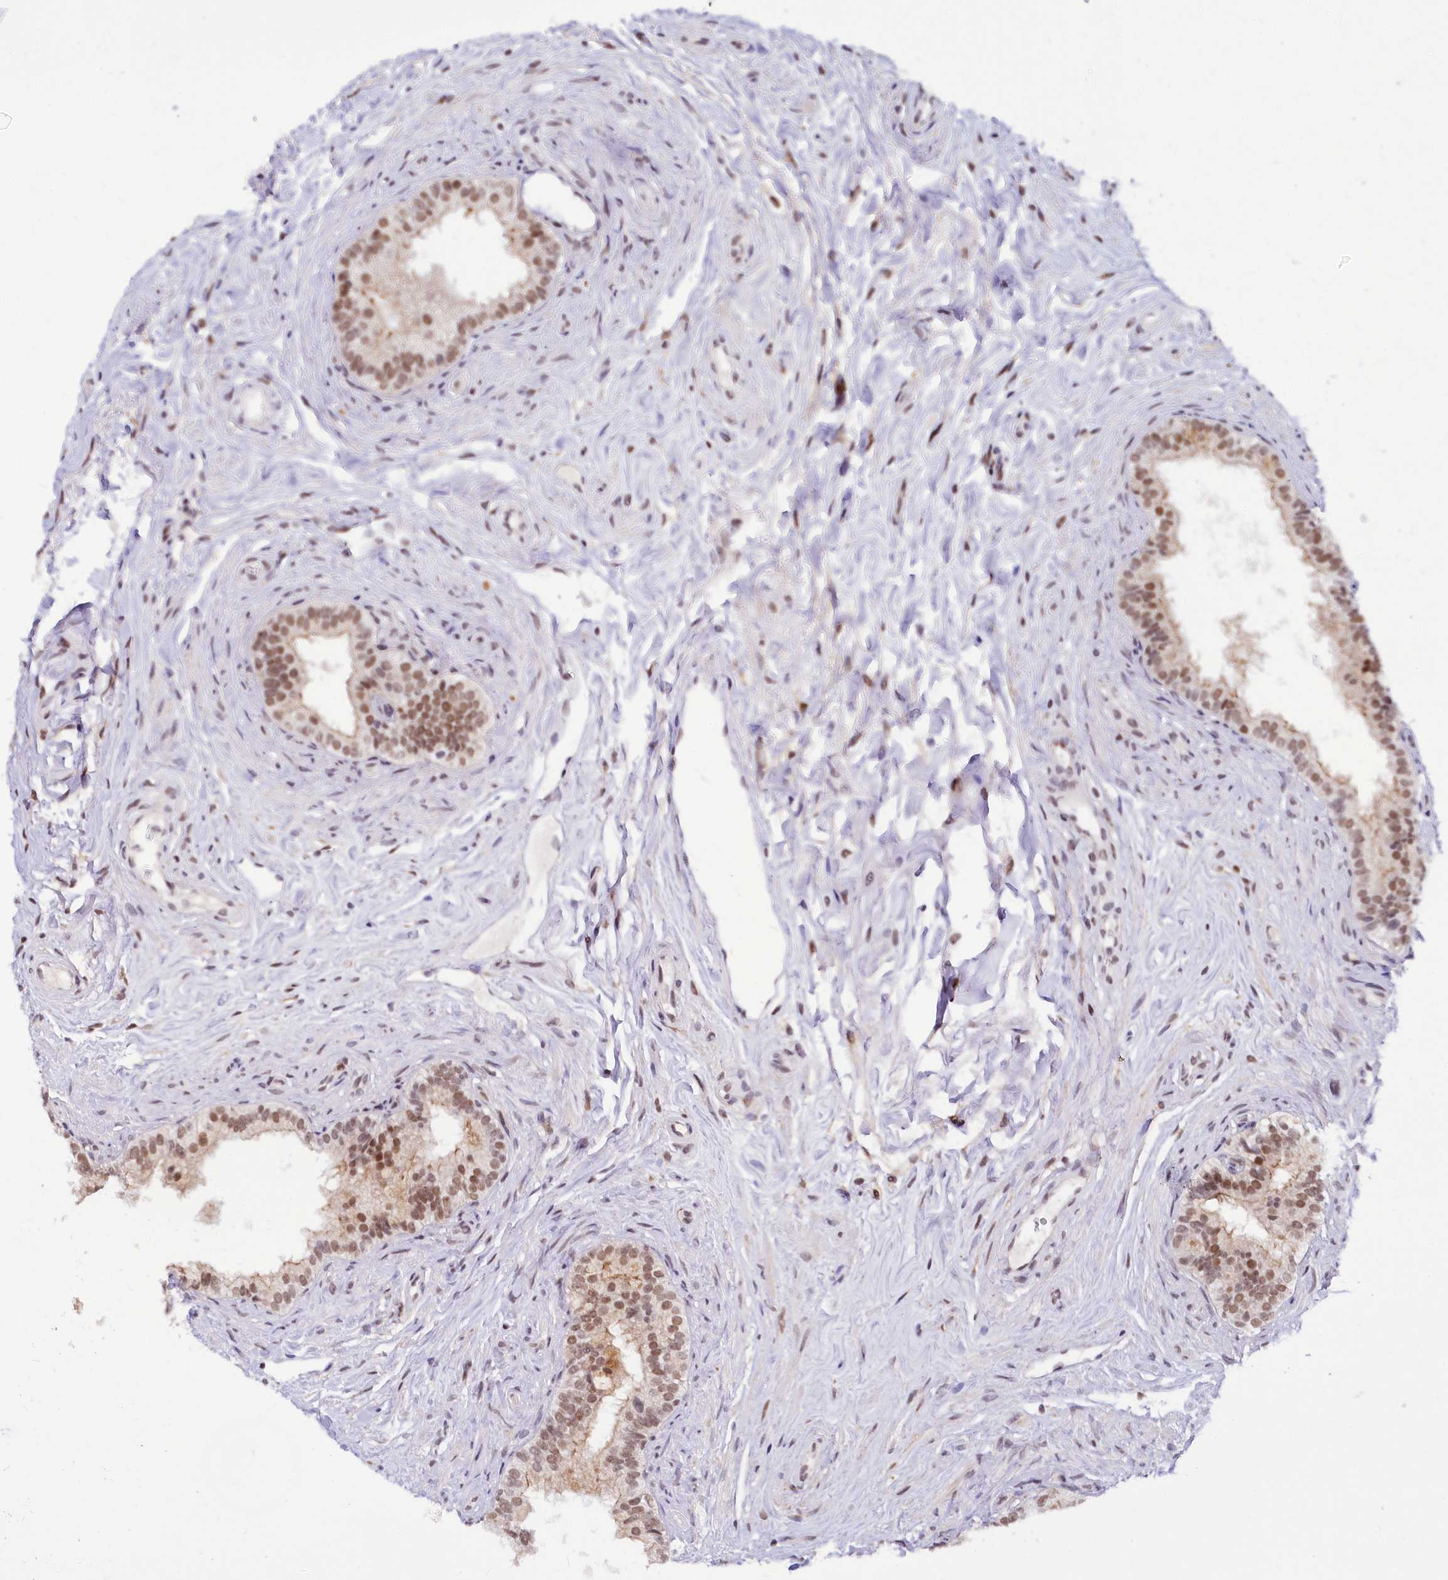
{"staining": {"intensity": "moderate", "quantity": "25%-75%", "location": "nuclear"}, "tissue": "epididymis", "cell_type": "Glandular cells", "image_type": "normal", "snomed": [{"axis": "morphology", "description": "Normal tissue, NOS"}, {"axis": "topography", "description": "Epididymis"}], "caption": "Glandular cells display moderate nuclear positivity in about 25%-75% of cells in unremarkable epididymis.", "gene": "SCAF11", "patient": {"sex": "male", "age": 84}}